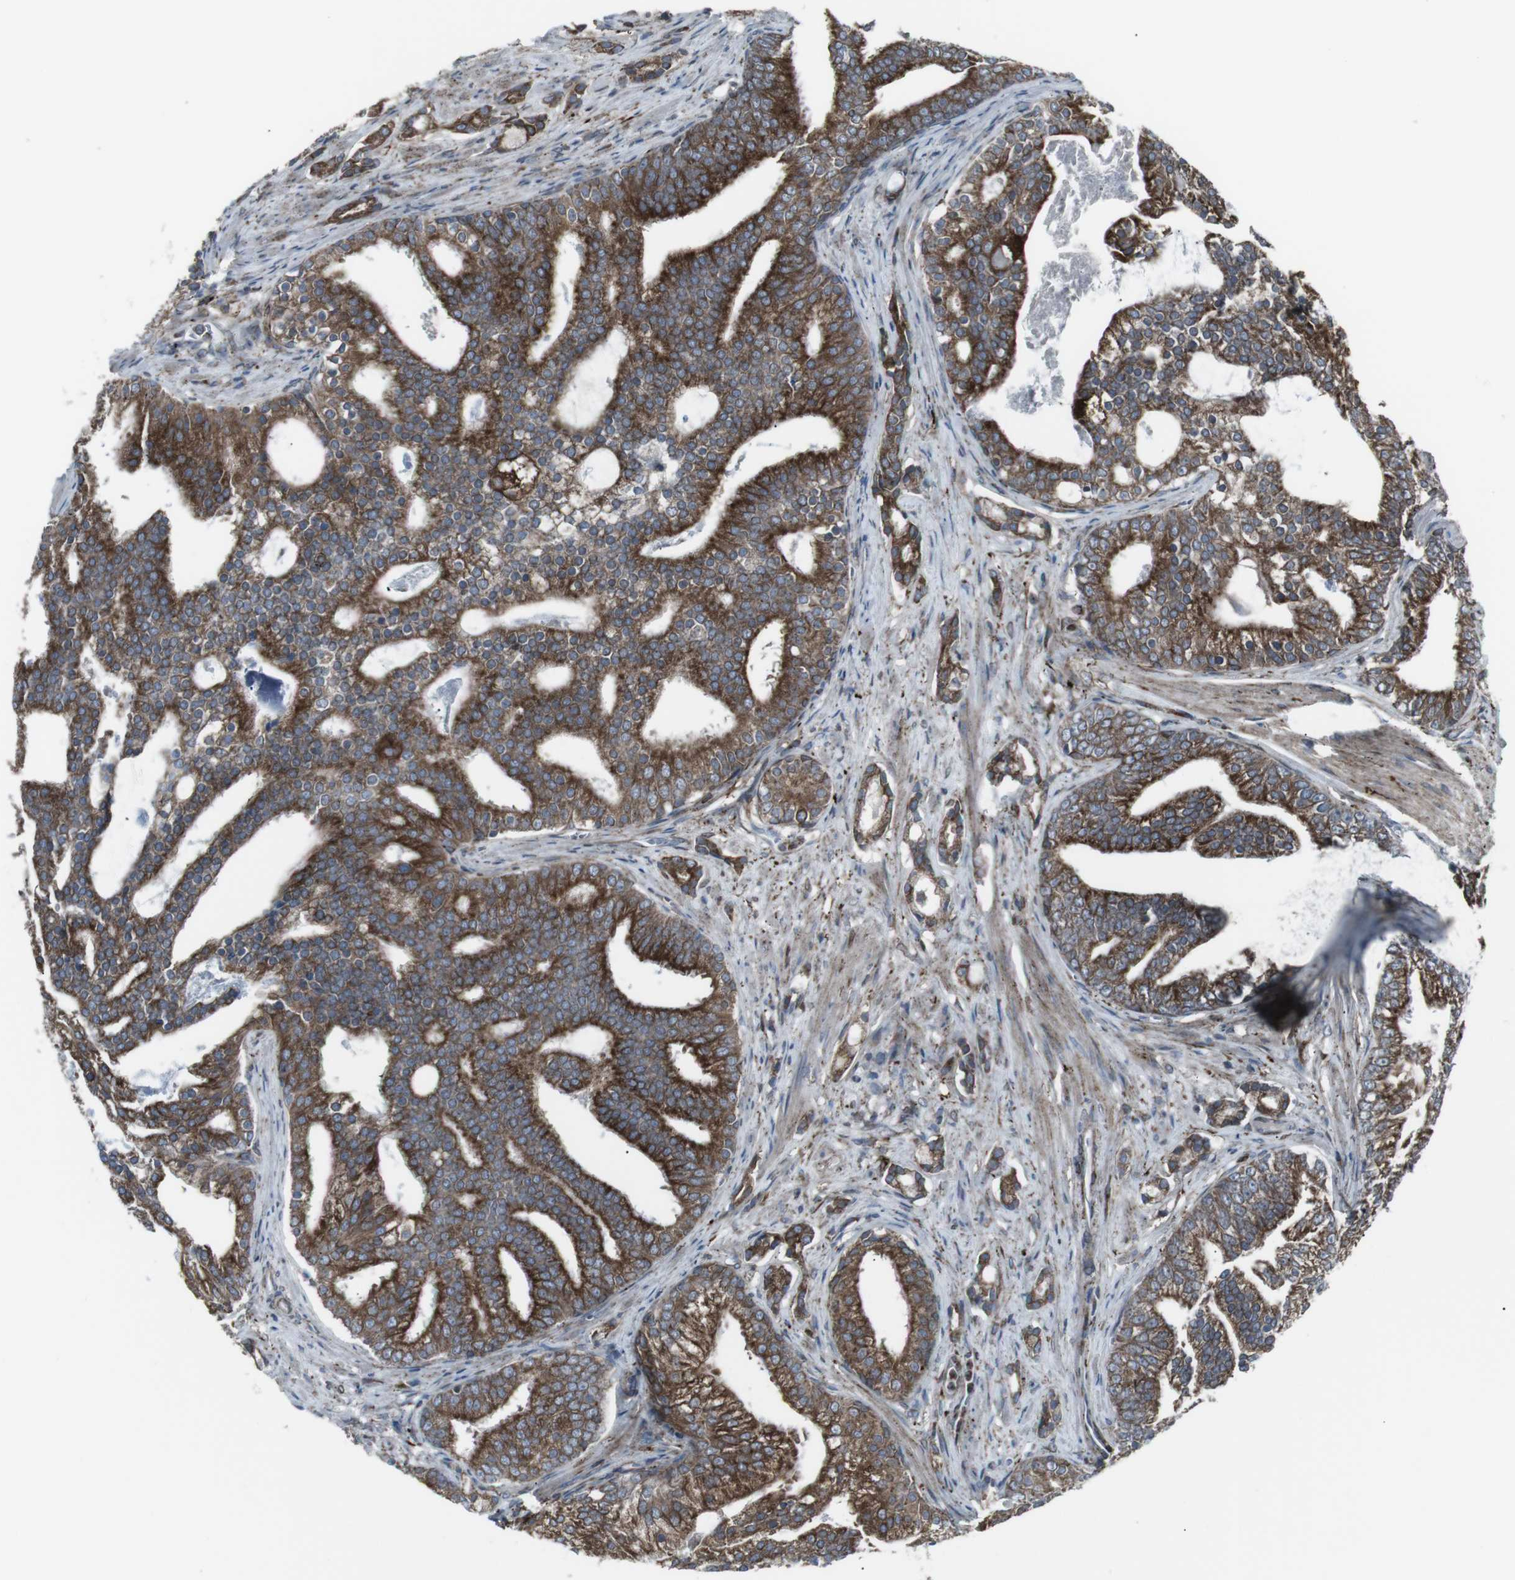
{"staining": {"intensity": "strong", "quantity": ">75%", "location": "cytoplasmic/membranous"}, "tissue": "prostate cancer", "cell_type": "Tumor cells", "image_type": "cancer", "snomed": [{"axis": "morphology", "description": "Adenocarcinoma, Low grade"}, {"axis": "topography", "description": "Prostate"}], "caption": "Human prostate cancer (adenocarcinoma (low-grade)) stained for a protein (brown) demonstrates strong cytoplasmic/membranous positive expression in about >75% of tumor cells.", "gene": "LNPK", "patient": {"sex": "male", "age": 58}}